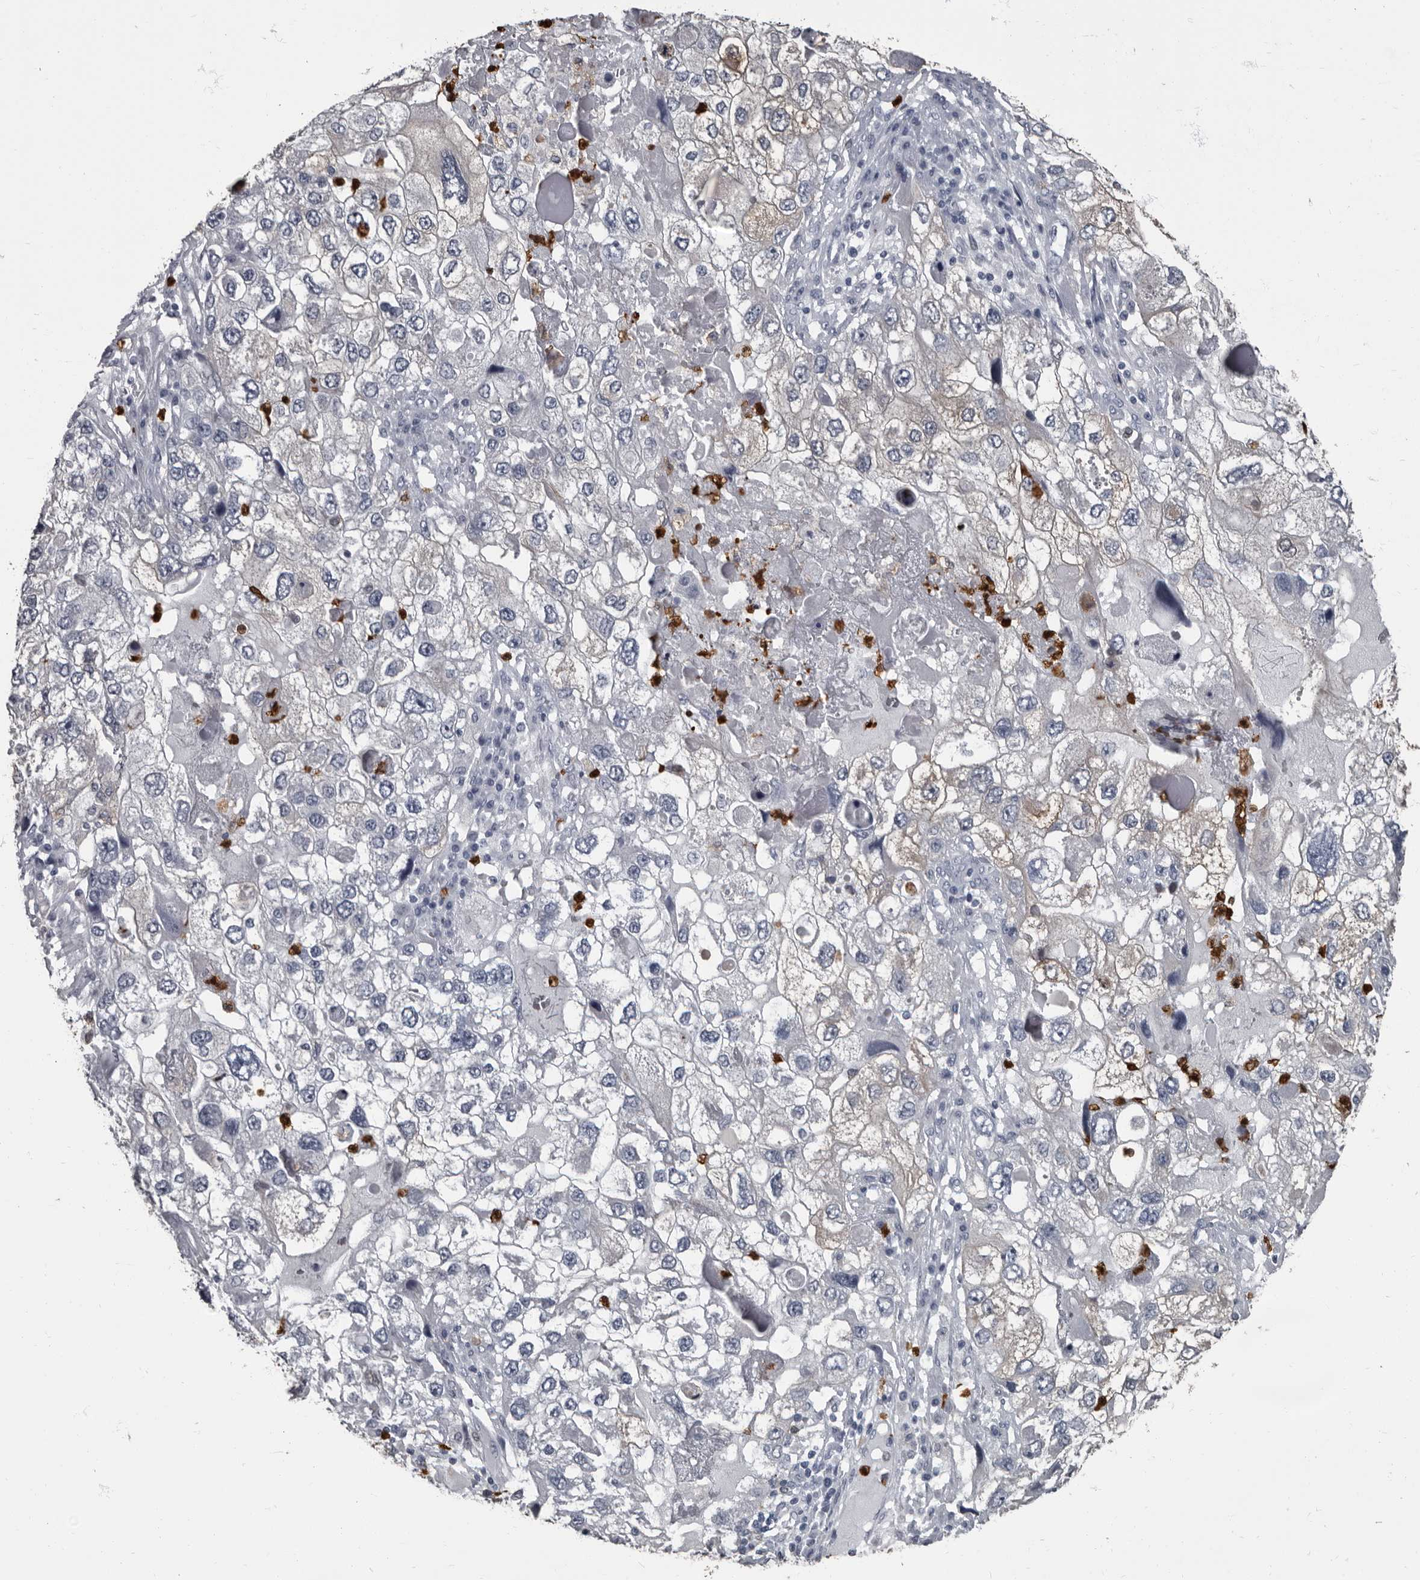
{"staining": {"intensity": "negative", "quantity": "none", "location": "none"}, "tissue": "endometrial cancer", "cell_type": "Tumor cells", "image_type": "cancer", "snomed": [{"axis": "morphology", "description": "Adenocarcinoma, NOS"}, {"axis": "topography", "description": "Endometrium"}], "caption": "This image is of endometrial adenocarcinoma stained with IHC to label a protein in brown with the nuclei are counter-stained blue. There is no expression in tumor cells. Nuclei are stained in blue.", "gene": "TPD52L1", "patient": {"sex": "female", "age": 49}}